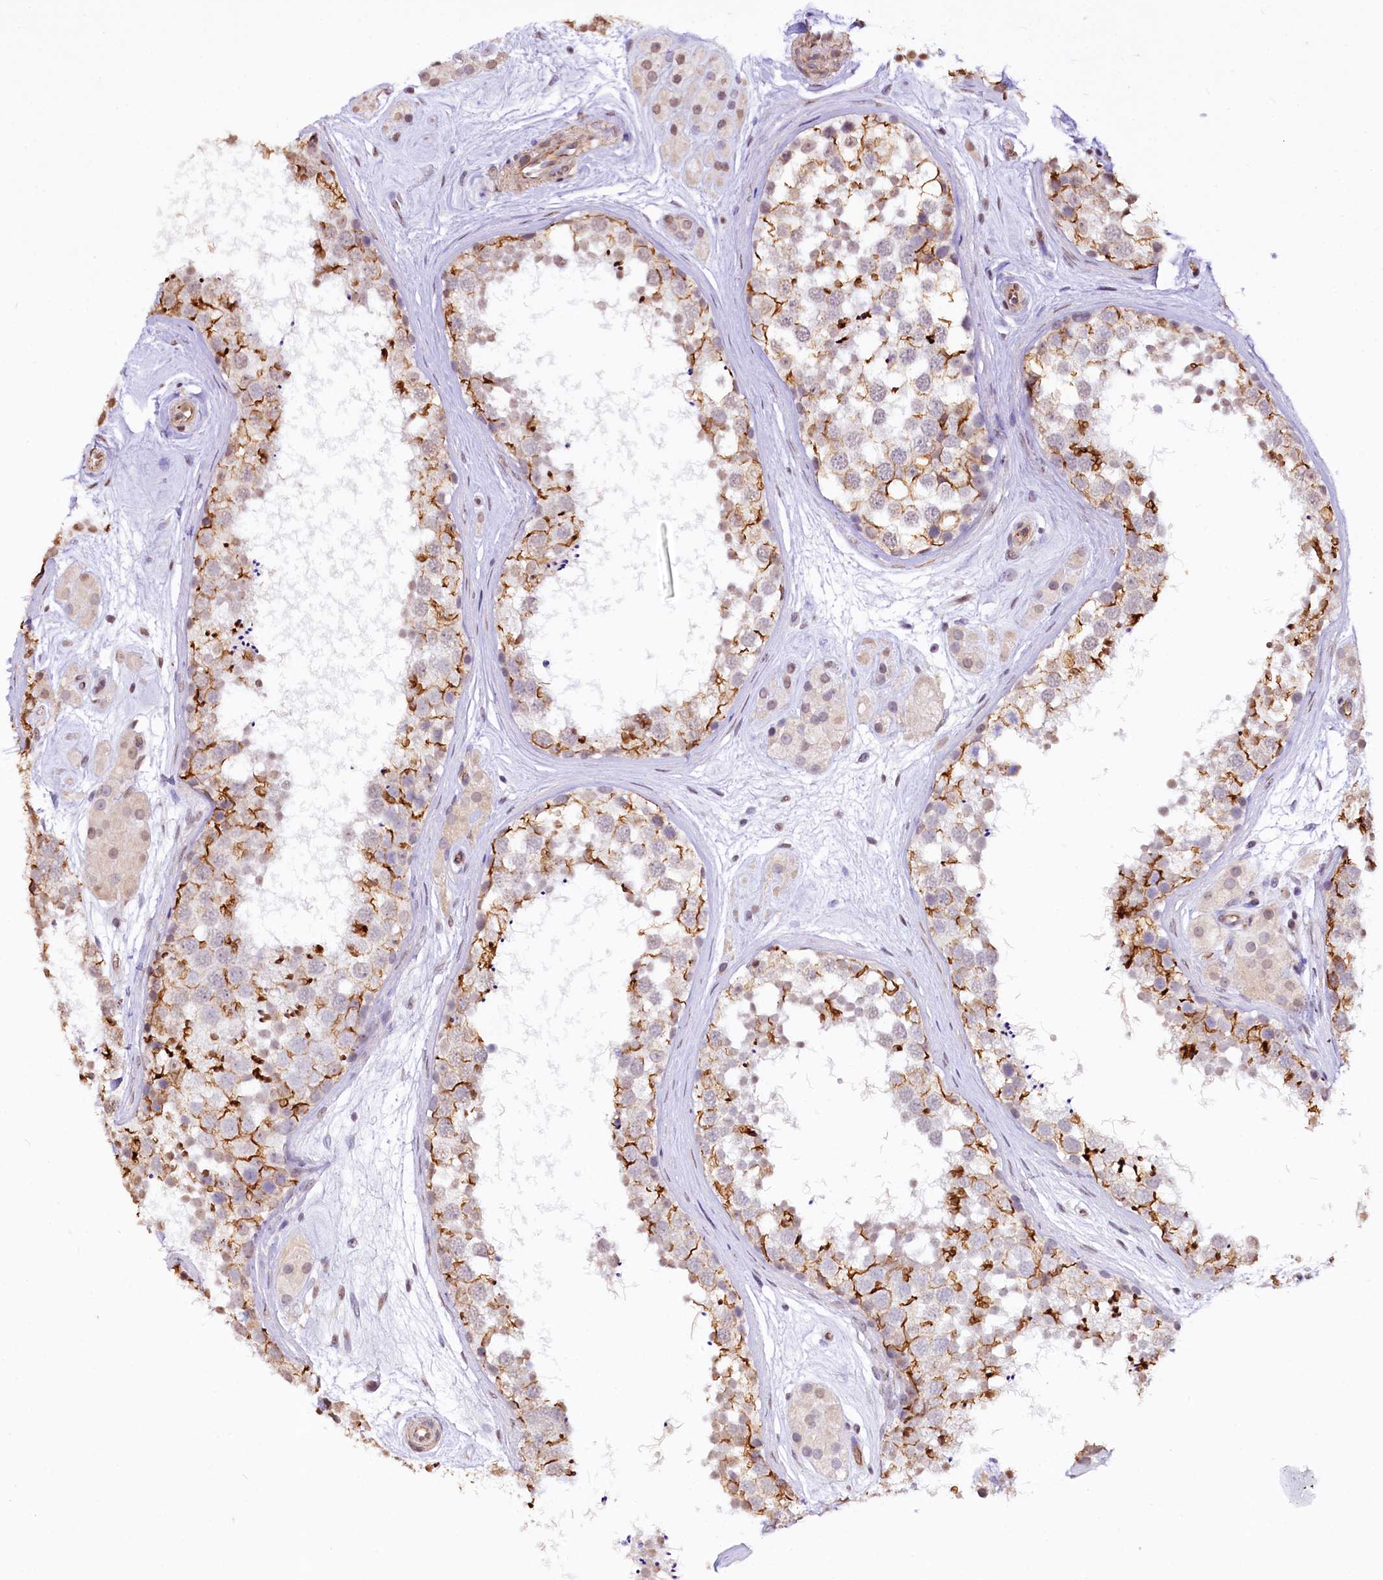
{"staining": {"intensity": "moderate", "quantity": "<25%", "location": "cytoplasmic/membranous"}, "tissue": "testis", "cell_type": "Cells in seminiferous ducts", "image_type": "normal", "snomed": [{"axis": "morphology", "description": "Normal tissue, NOS"}, {"axis": "topography", "description": "Testis"}], "caption": "A low amount of moderate cytoplasmic/membranous expression is seen in approximately <25% of cells in seminiferous ducts in unremarkable testis.", "gene": "ST7", "patient": {"sex": "male", "age": 56}}